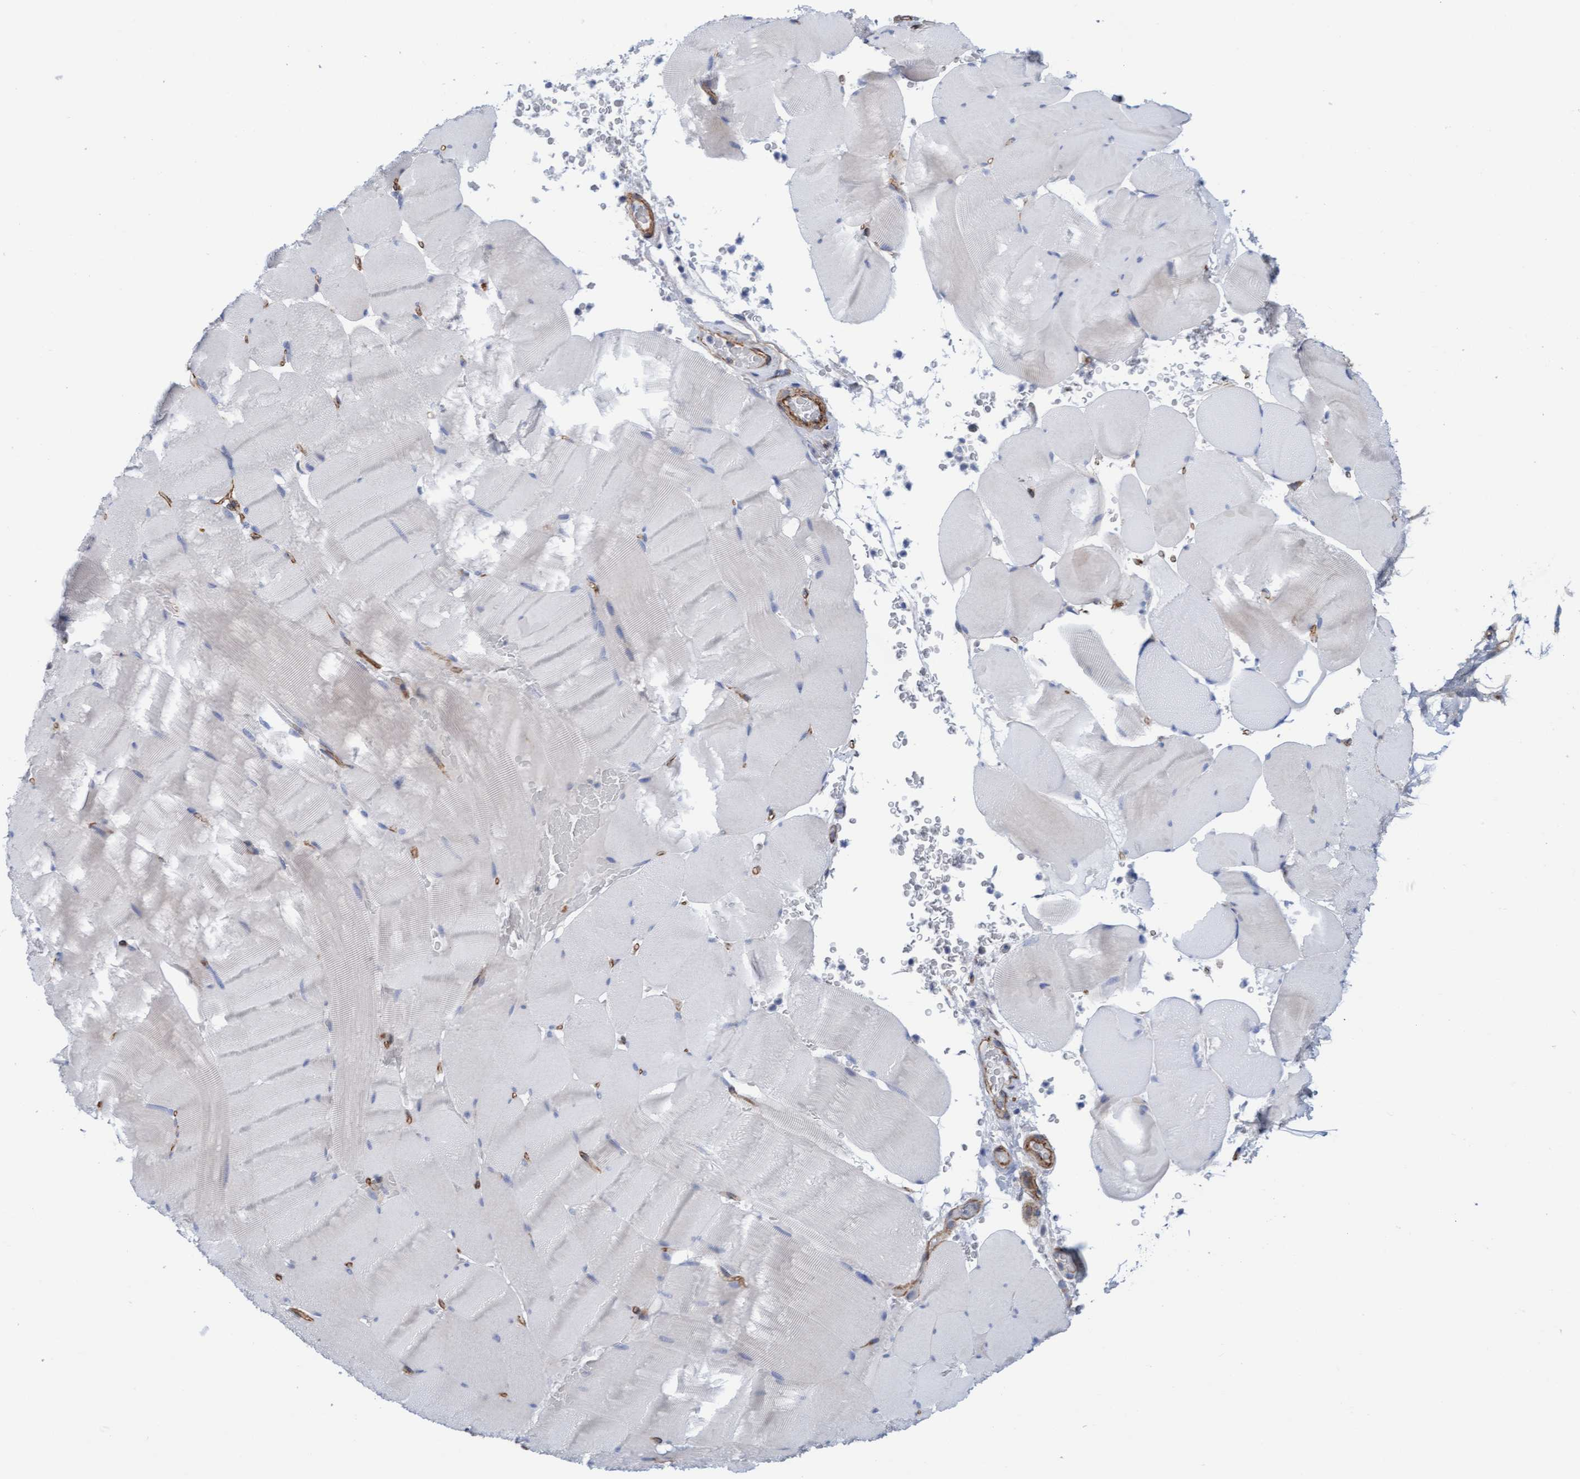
{"staining": {"intensity": "negative", "quantity": "none", "location": "none"}, "tissue": "skeletal muscle", "cell_type": "Myocytes", "image_type": "normal", "snomed": [{"axis": "morphology", "description": "Normal tissue, NOS"}, {"axis": "topography", "description": "Skeletal muscle"}], "caption": "Protein analysis of benign skeletal muscle displays no significant staining in myocytes. The staining is performed using DAB brown chromogen with nuclei counter-stained in using hematoxylin.", "gene": "CDK5RAP3", "patient": {"sex": "male", "age": 62}}